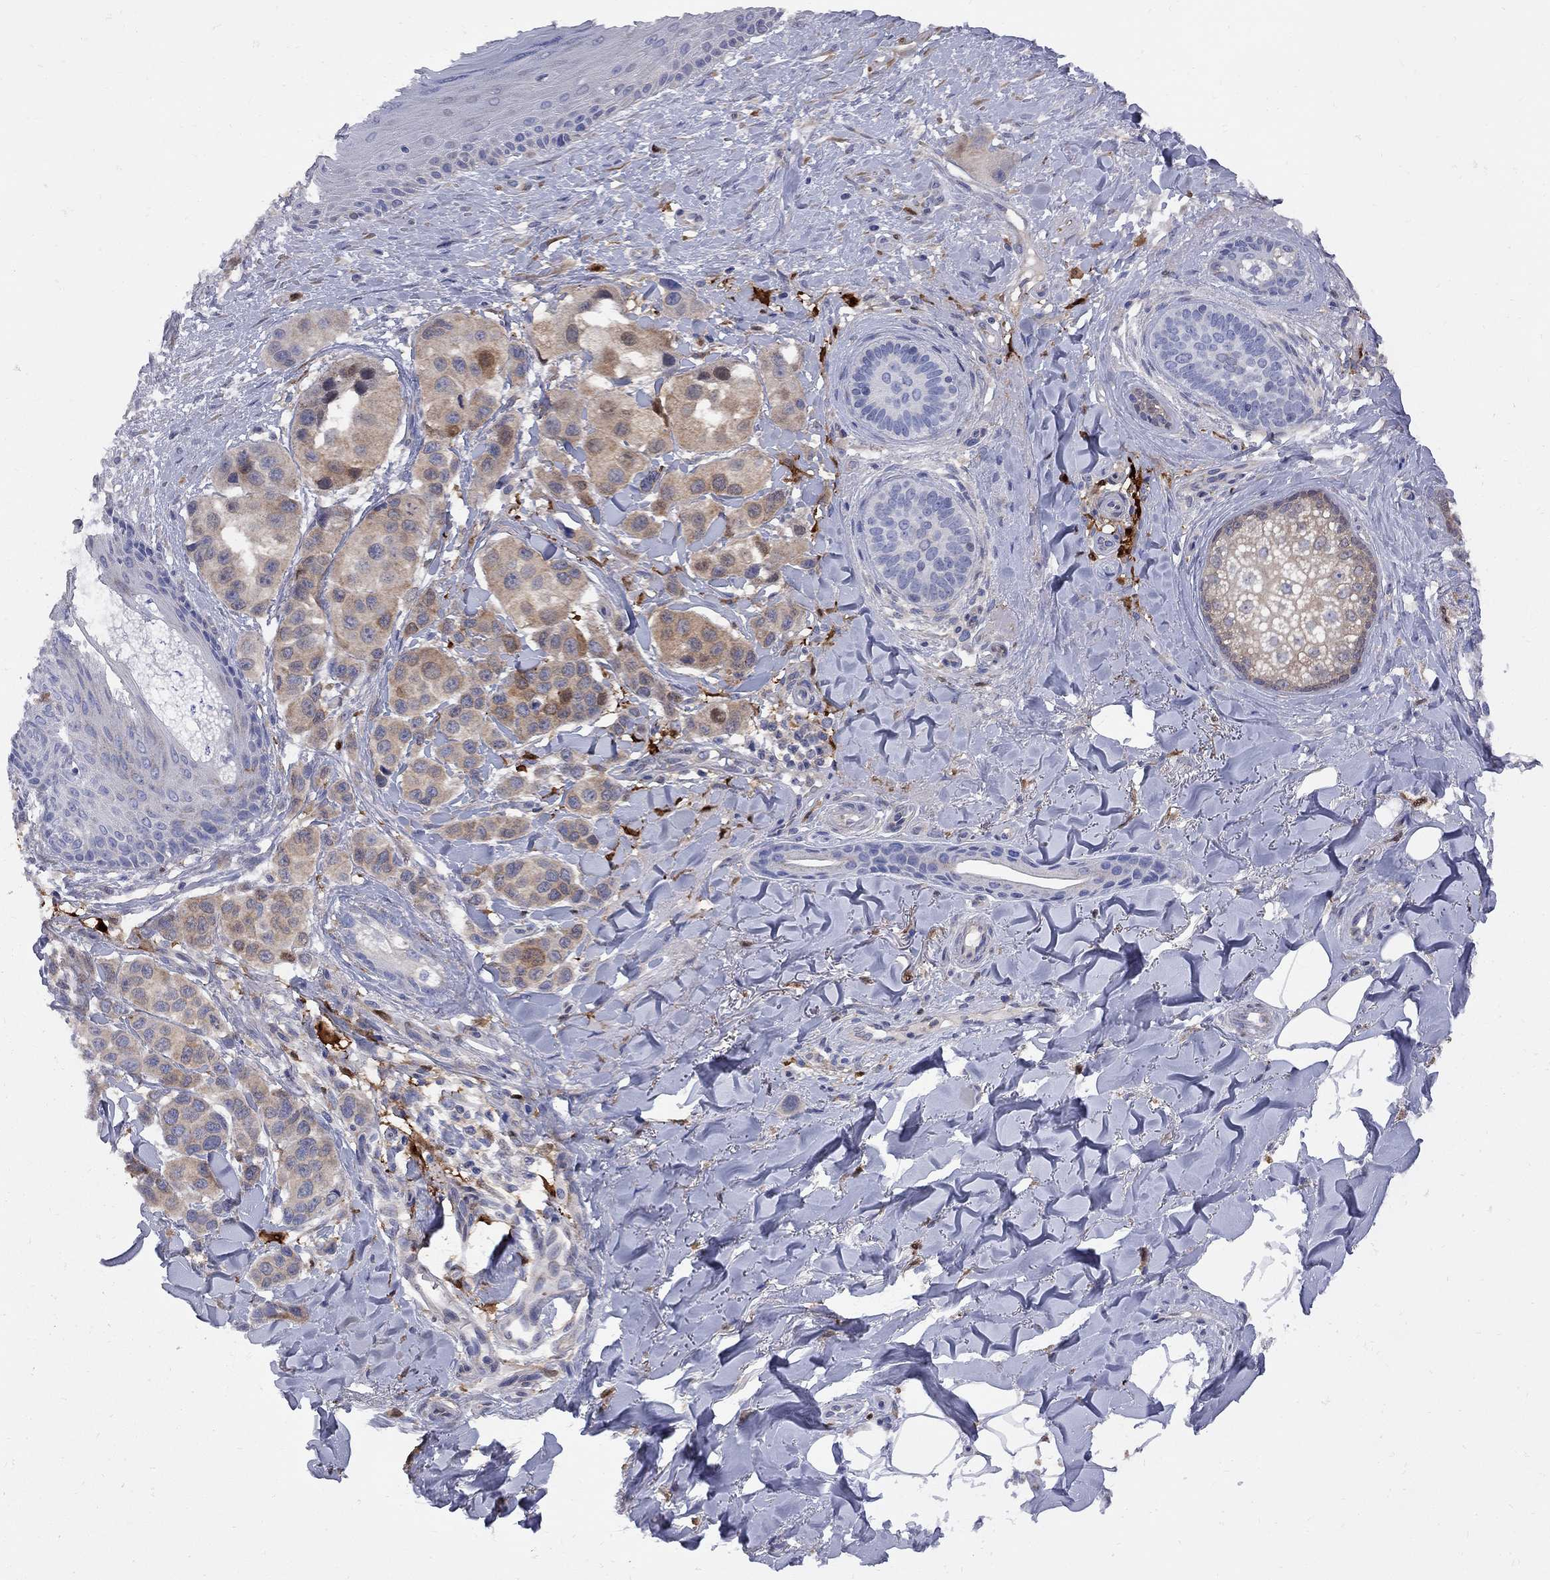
{"staining": {"intensity": "moderate", "quantity": "<25%", "location": "cytoplasmic/membranous"}, "tissue": "melanoma", "cell_type": "Tumor cells", "image_type": "cancer", "snomed": [{"axis": "morphology", "description": "Malignant melanoma, NOS"}, {"axis": "topography", "description": "Skin"}], "caption": "Immunohistochemical staining of melanoma exhibits low levels of moderate cytoplasmic/membranous protein positivity in about <25% of tumor cells.", "gene": "MTHFR", "patient": {"sex": "male", "age": 57}}